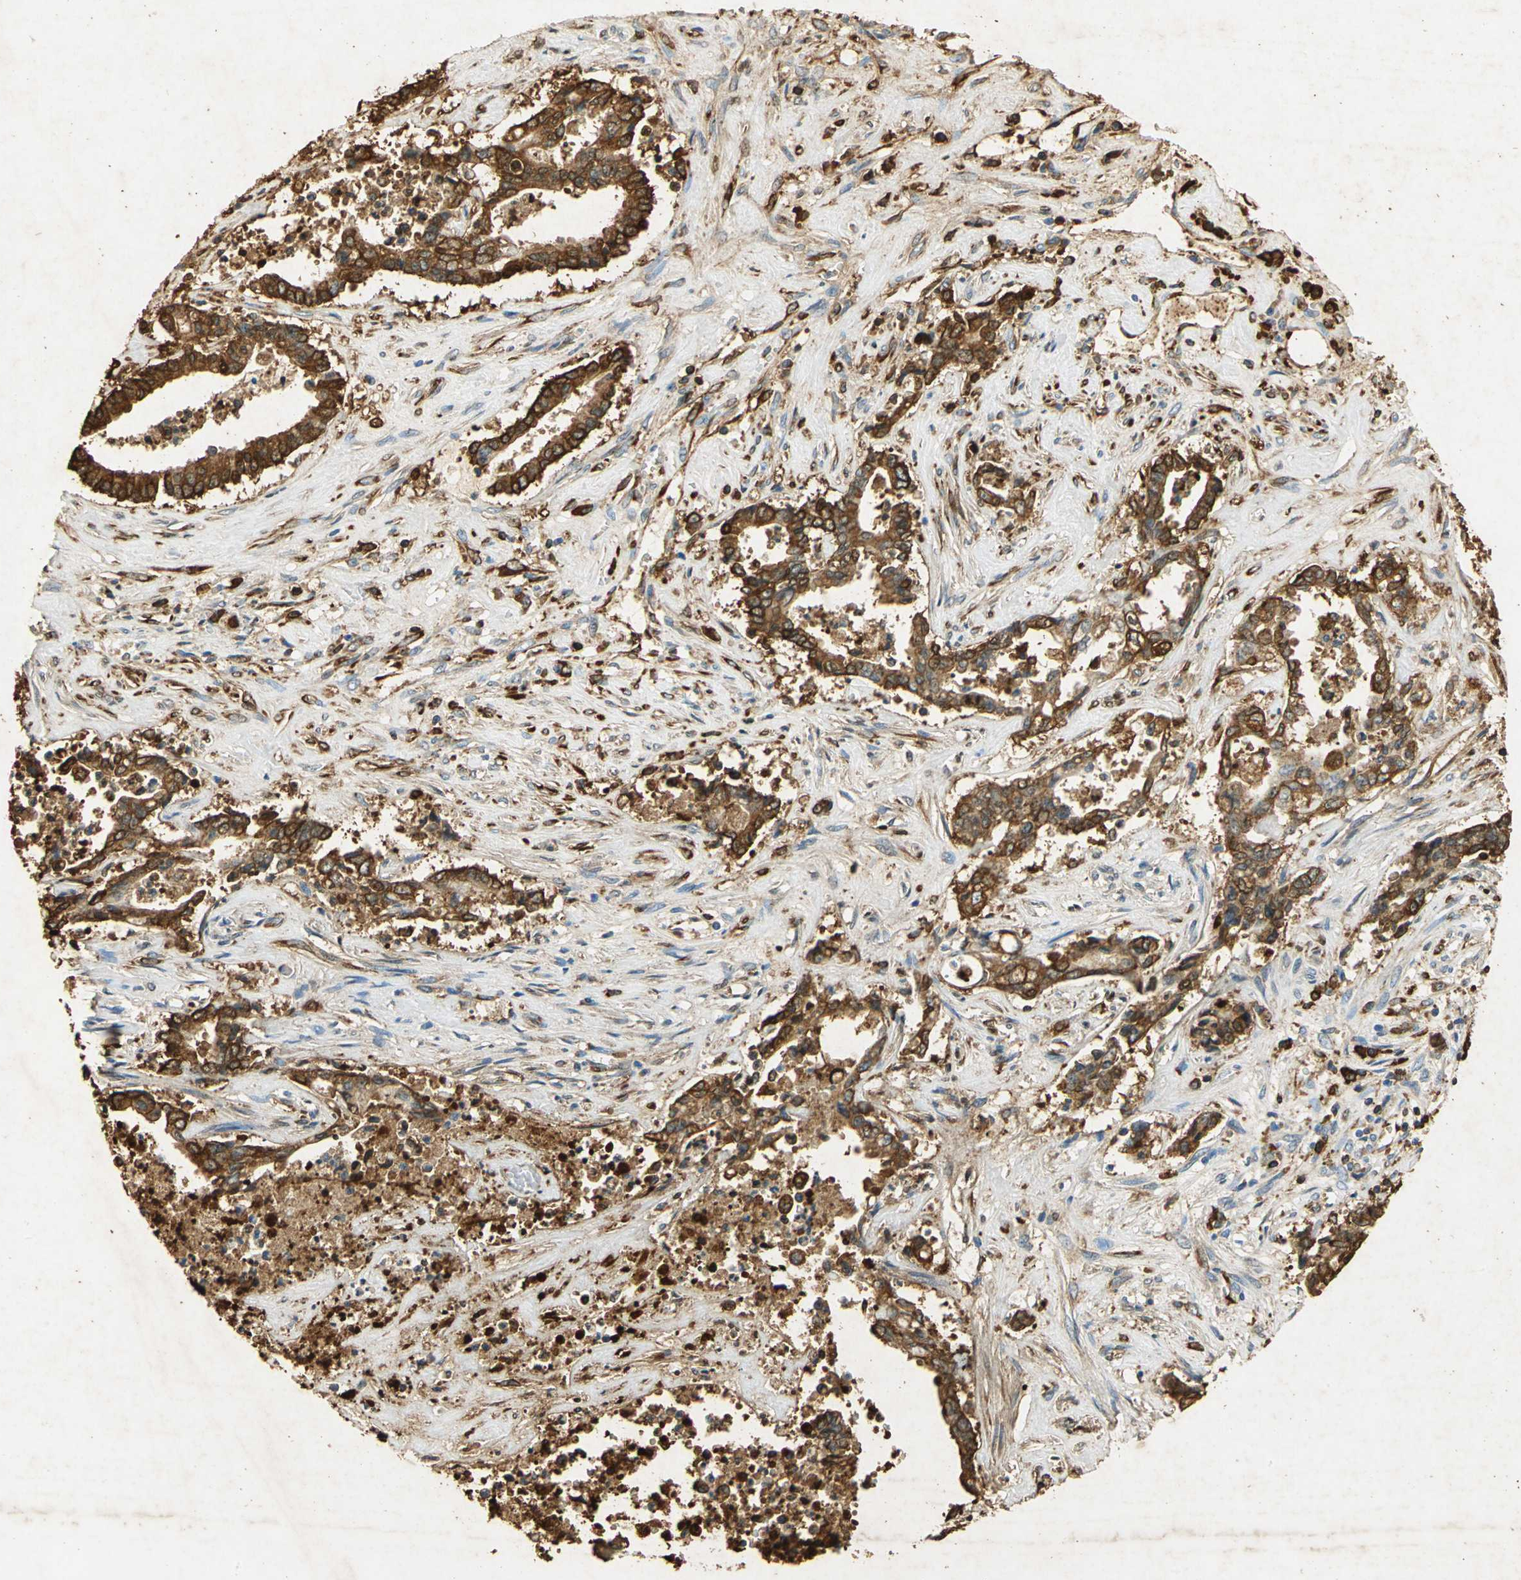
{"staining": {"intensity": "strong", "quantity": ">75%", "location": "cytoplasmic/membranous"}, "tissue": "liver cancer", "cell_type": "Tumor cells", "image_type": "cancer", "snomed": [{"axis": "morphology", "description": "Cholangiocarcinoma"}, {"axis": "topography", "description": "Liver"}], "caption": "A high-resolution photomicrograph shows immunohistochemistry (IHC) staining of liver cancer, which reveals strong cytoplasmic/membranous staining in approximately >75% of tumor cells.", "gene": "ANXA4", "patient": {"sex": "male", "age": 57}}